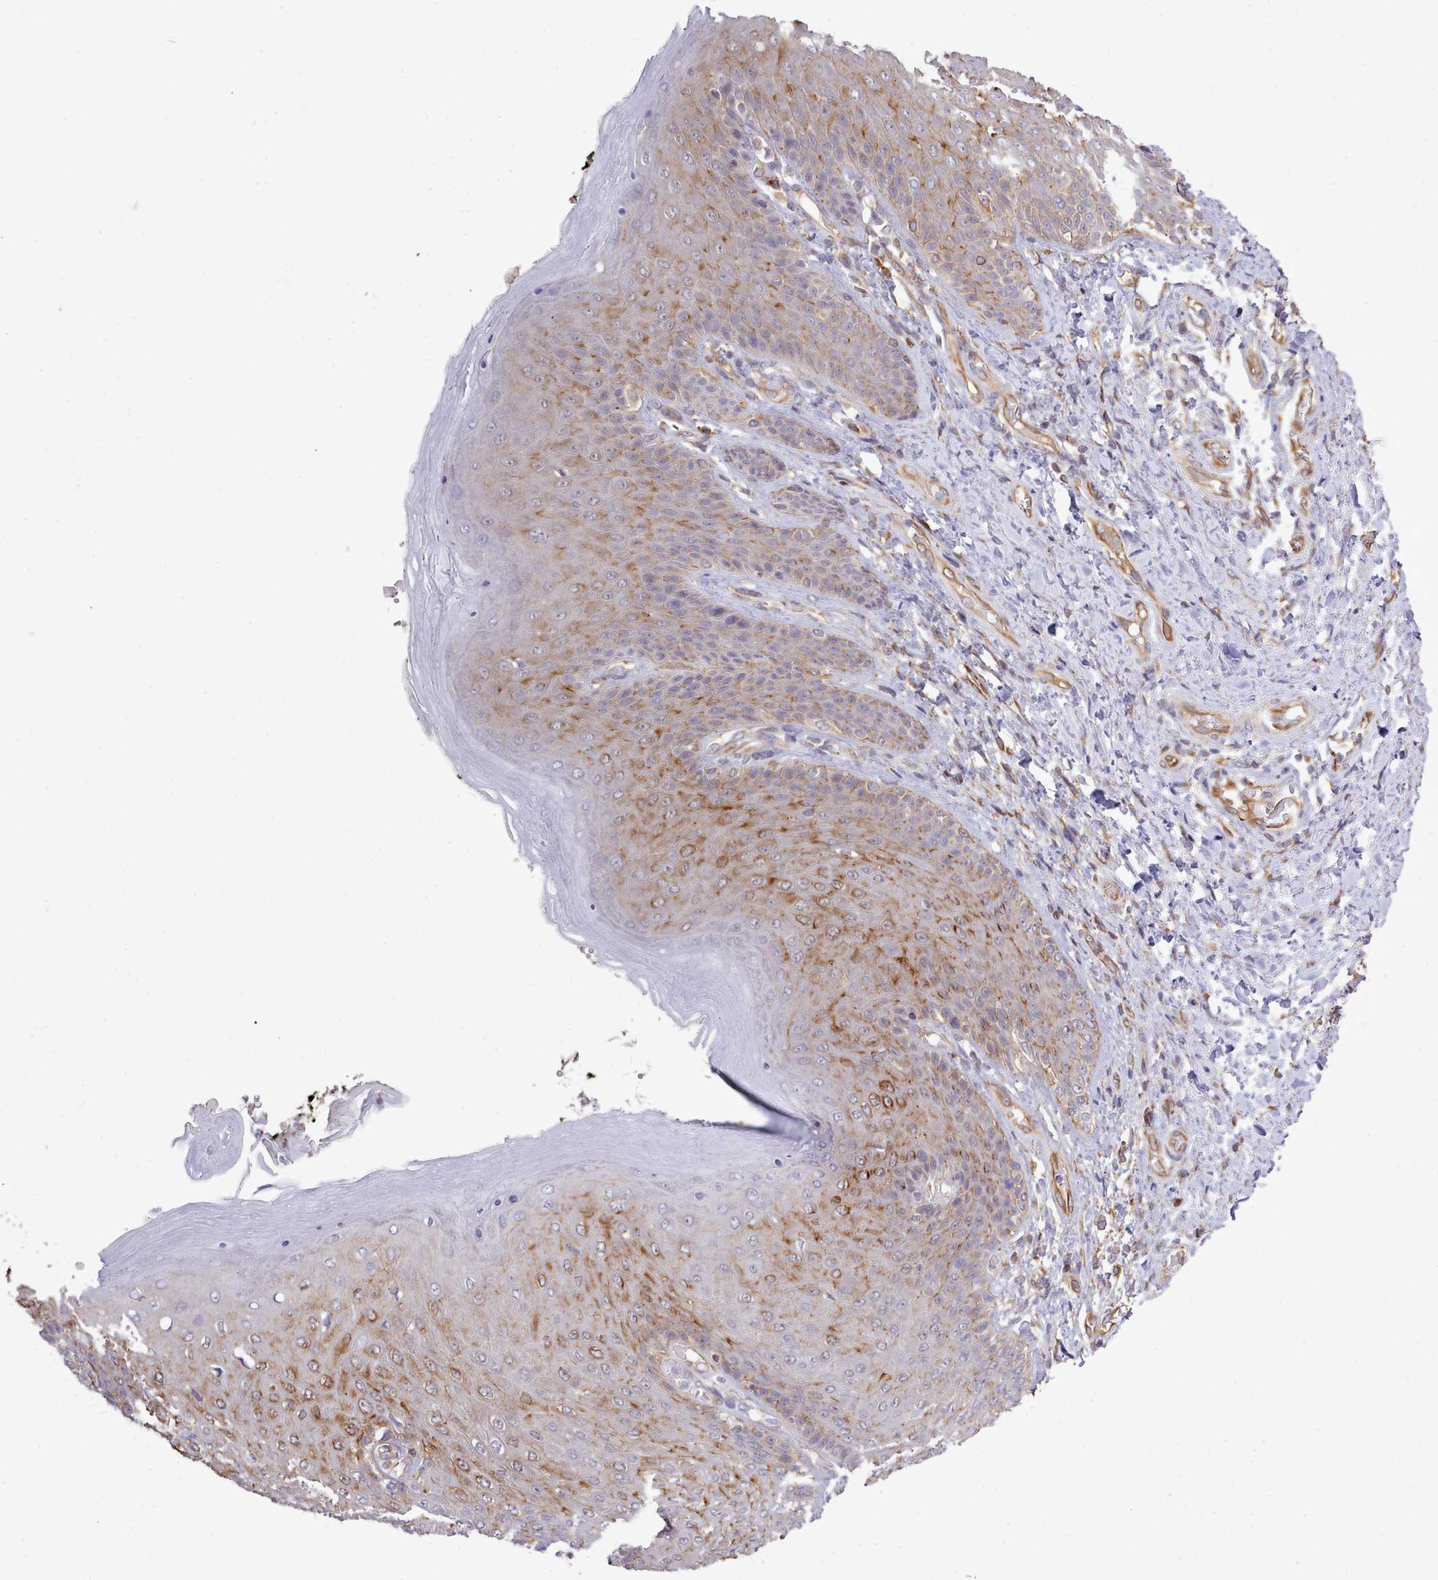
{"staining": {"intensity": "moderate", "quantity": "<25%", "location": "cytoplasmic/membranous"}, "tissue": "skin", "cell_type": "Epidermal cells", "image_type": "normal", "snomed": [{"axis": "morphology", "description": "Normal tissue, NOS"}, {"axis": "topography", "description": "Anal"}], "caption": "This photomicrograph reveals immunohistochemistry staining of normal skin, with low moderate cytoplasmic/membranous expression in about <25% of epidermal cells.", "gene": "ZC3H13", "patient": {"sex": "female", "age": 89}}